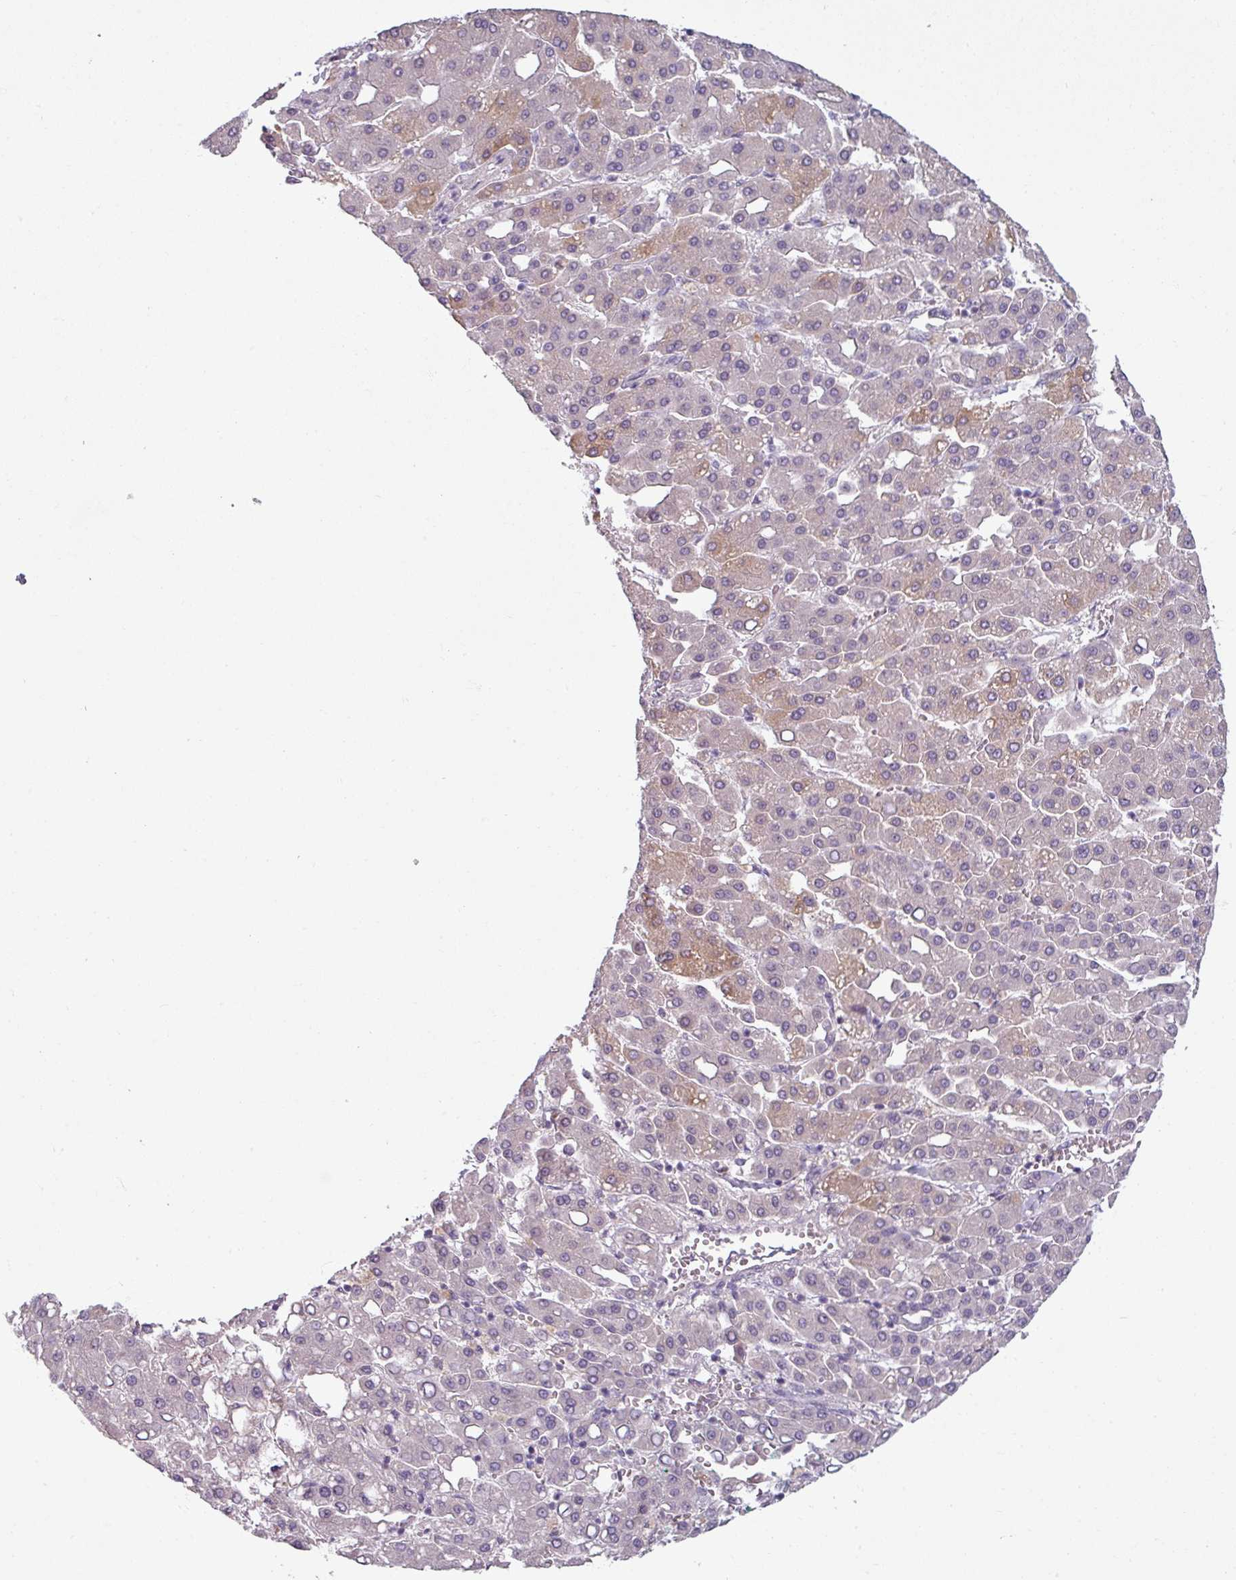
{"staining": {"intensity": "moderate", "quantity": "<25%", "location": "cytoplasmic/membranous"}, "tissue": "liver cancer", "cell_type": "Tumor cells", "image_type": "cancer", "snomed": [{"axis": "morphology", "description": "Carcinoma, Hepatocellular, NOS"}, {"axis": "topography", "description": "Liver"}], "caption": "Liver cancer (hepatocellular carcinoma) tissue exhibits moderate cytoplasmic/membranous positivity in about <25% of tumor cells, visualized by immunohistochemistry. Immunohistochemistry stains the protein of interest in brown and the nuclei are stained blue.", "gene": "UVSSA", "patient": {"sex": "male", "age": 65}}